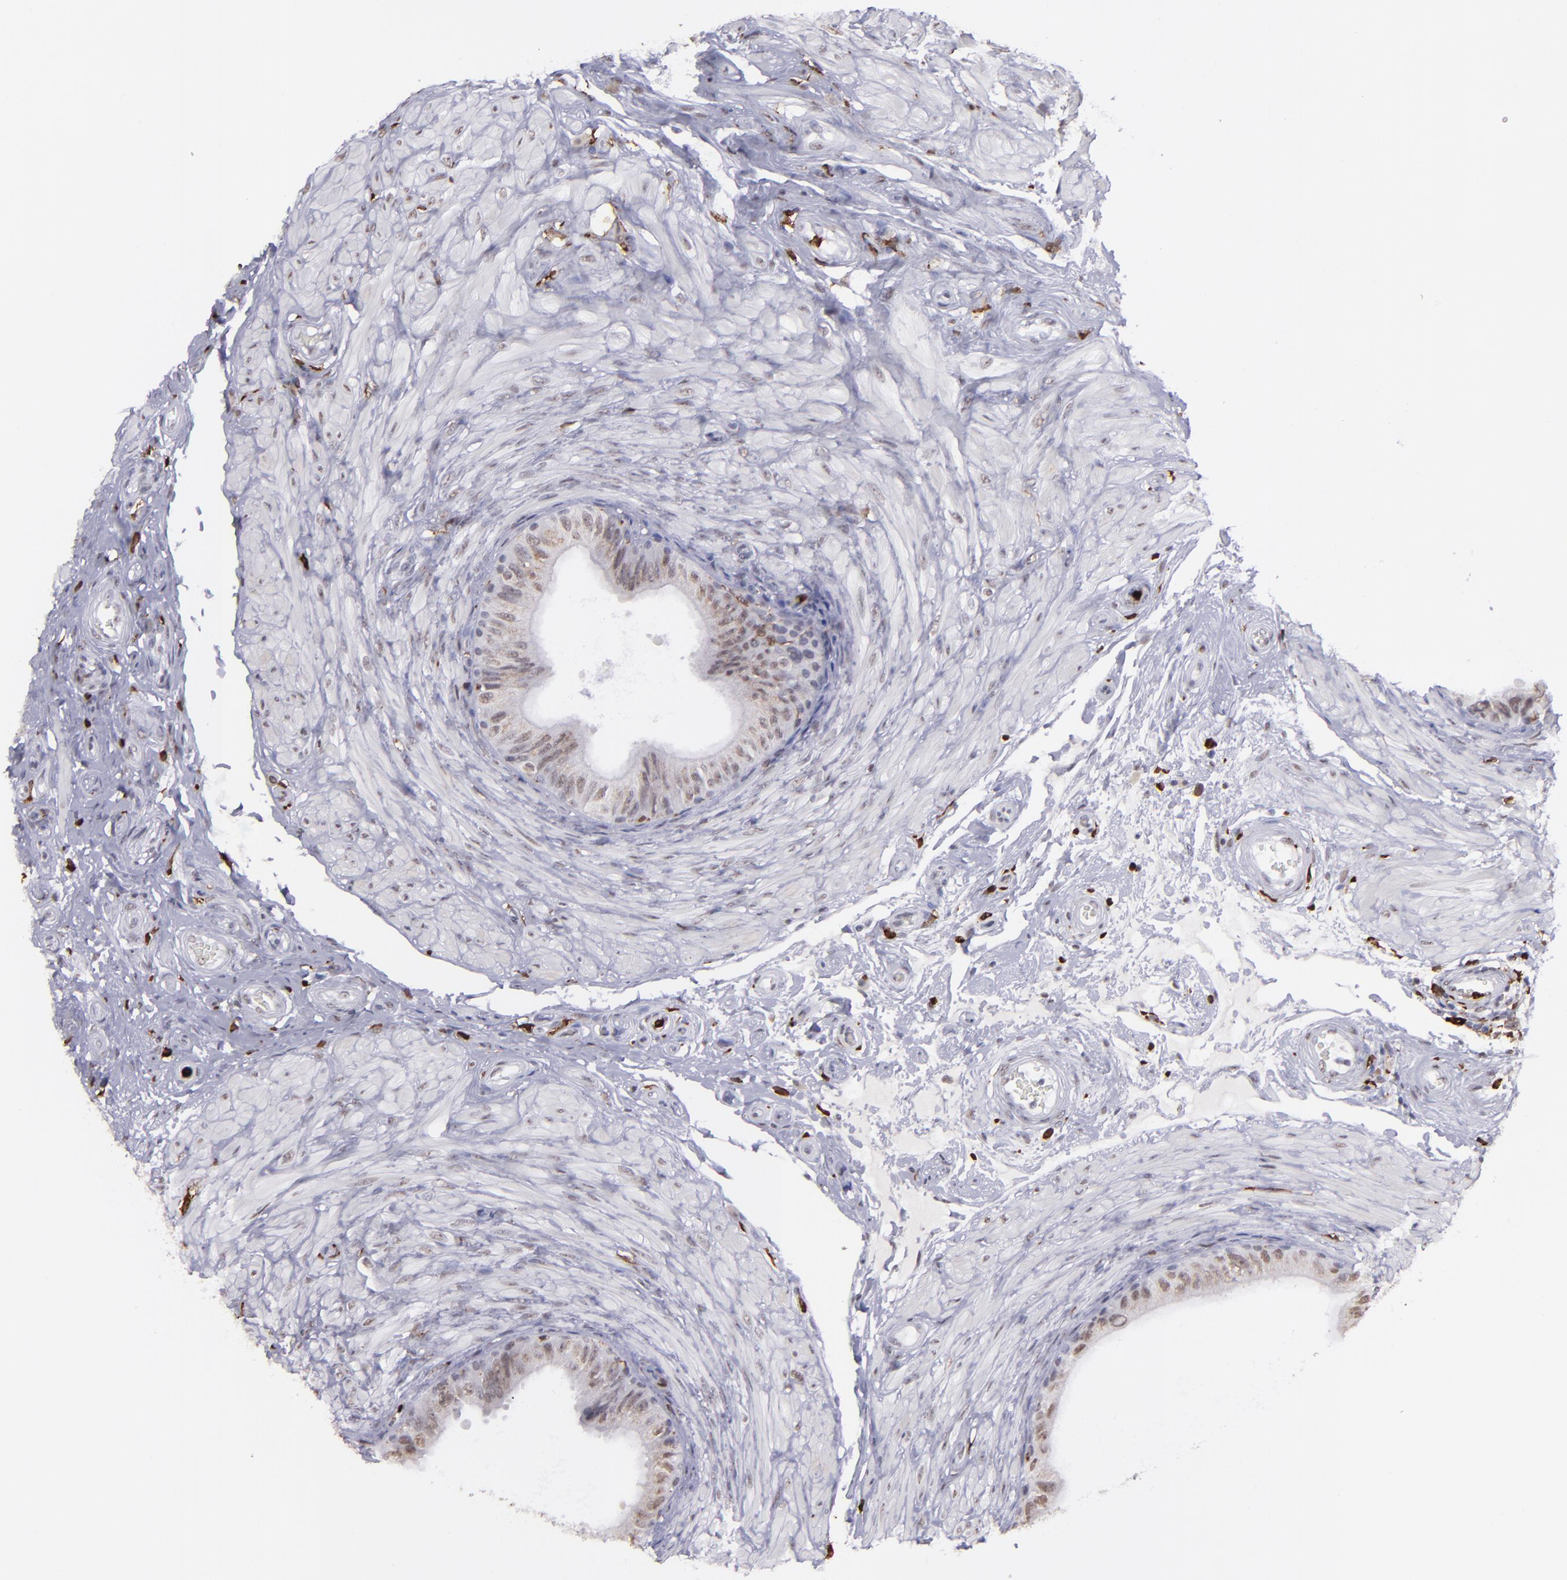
{"staining": {"intensity": "weak", "quantity": "<25%", "location": "cytoplasmic/membranous"}, "tissue": "epididymis", "cell_type": "Glandular cells", "image_type": "normal", "snomed": [{"axis": "morphology", "description": "Normal tissue, NOS"}, {"axis": "topography", "description": "Epididymis"}], "caption": "This is an immunohistochemistry (IHC) photomicrograph of benign epididymis. There is no positivity in glandular cells.", "gene": "NCF2", "patient": {"sex": "male", "age": 68}}